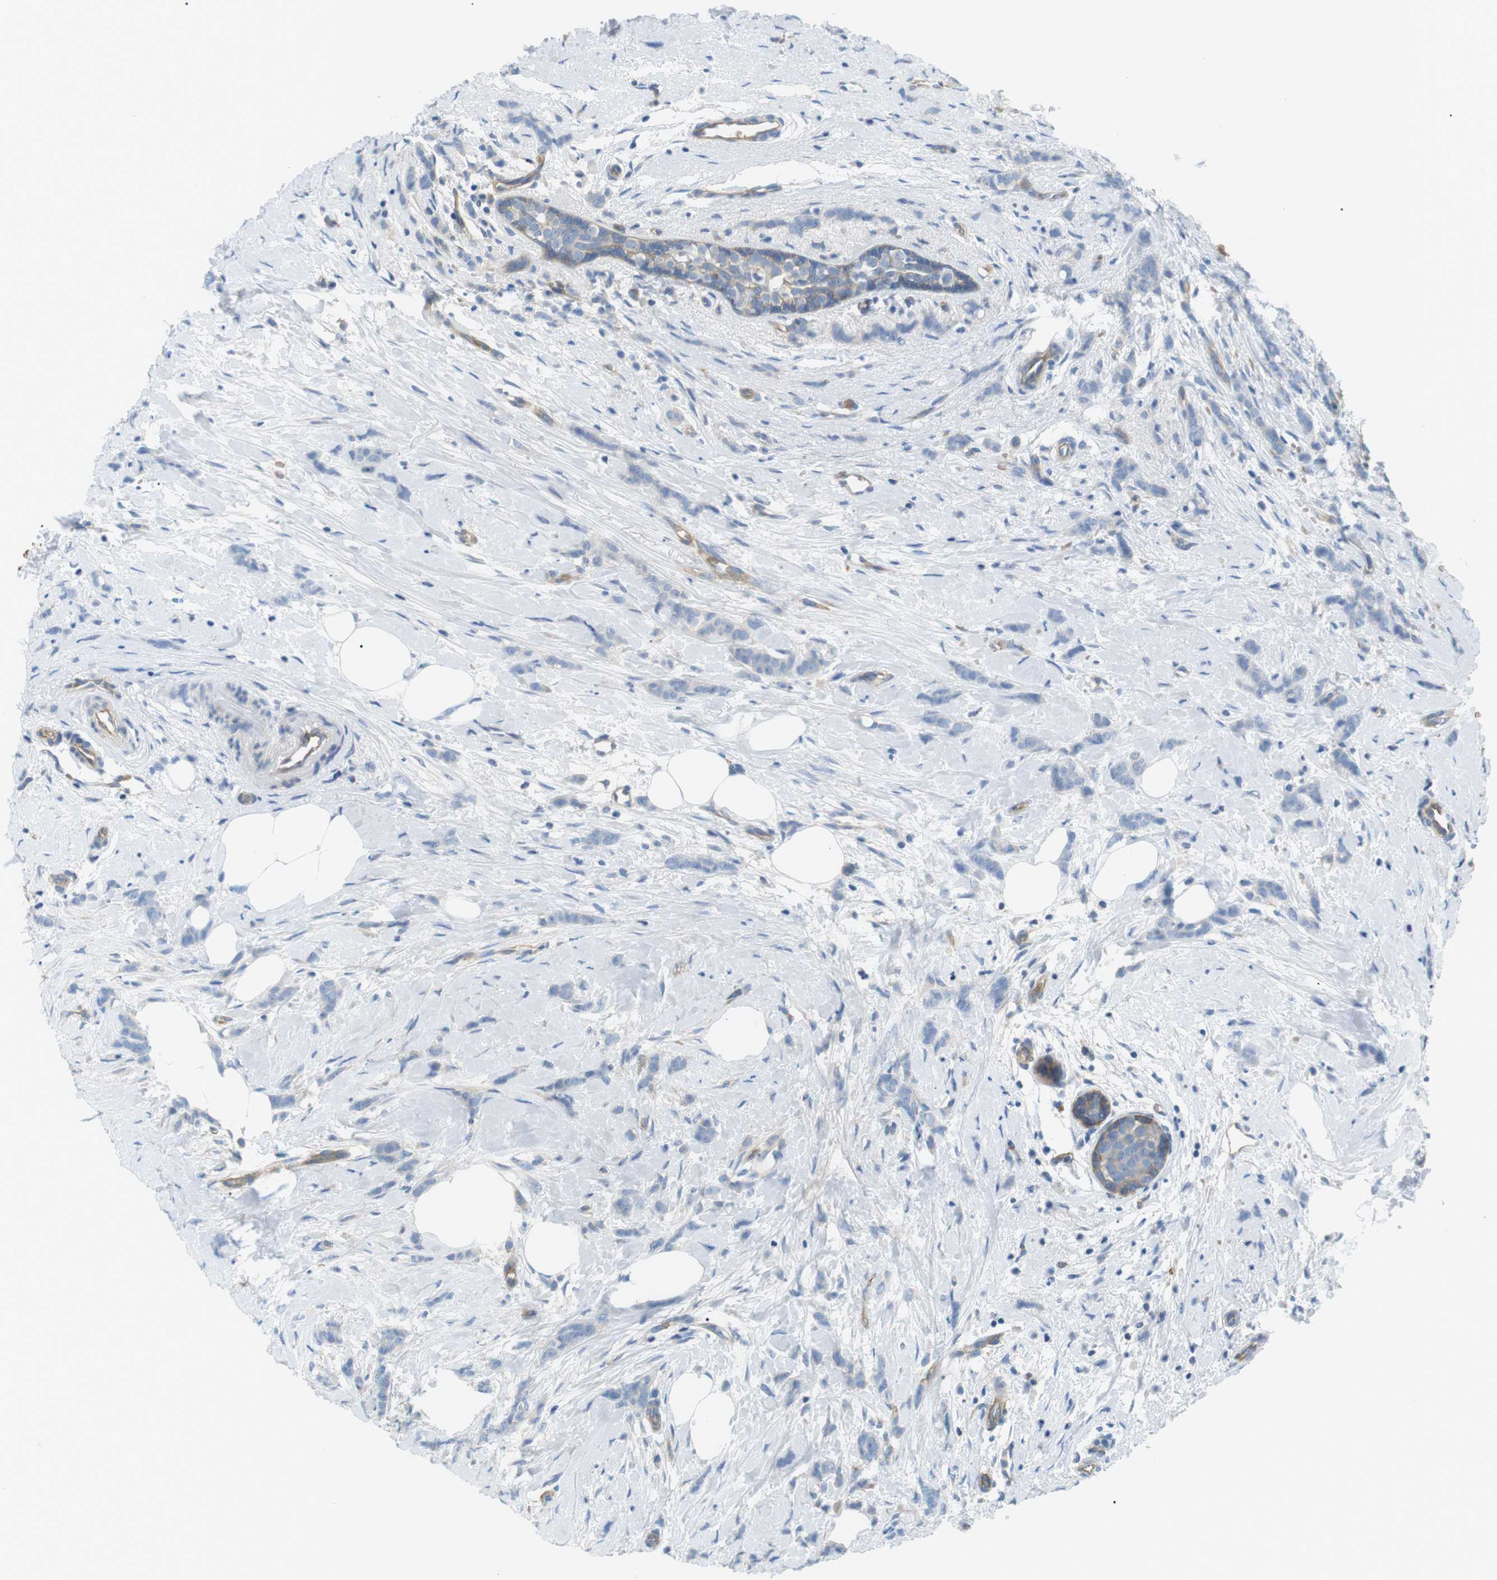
{"staining": {"intensity": "negative", "quantity": "none", "location": "none"}, "tissue": "breast cancer", "cell_type": "Tumor cells", "image_type": "cancer", "snomed": [{"axis": "morphology", "description": "Lobular carcinoma, in situ"}, {"axis": "morphology", "description": "Lobular carcinoma"}, {"axis": "topography", "description": "Breast"}], "caption": "Breast cancer (lobular carcinoma in situ) was stained to show a protein in brown. There is no significant positivity in tumor cells.", "gene": "ADCY10", "patient": {"sex": "female", "age": 41}}